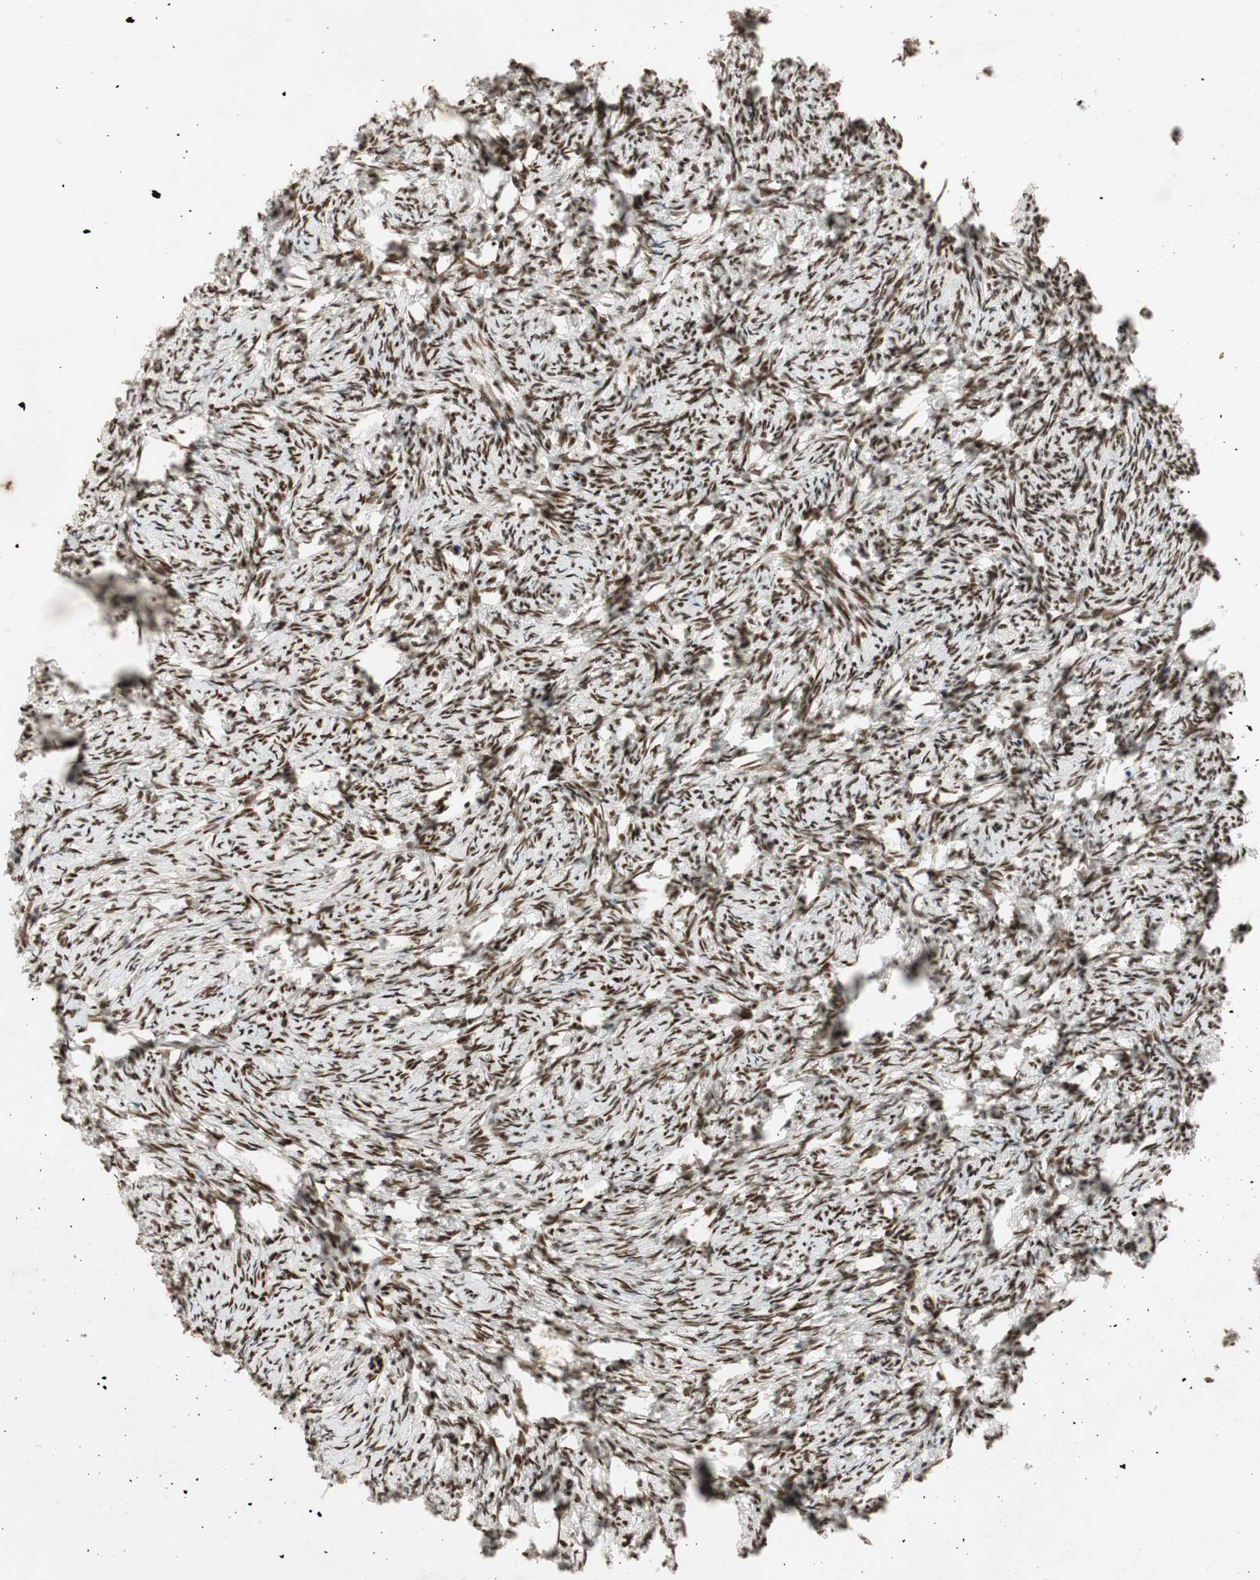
{"staining": {"intensity": "strong", "quantity": ">75%", "location": "nuclear"}, "tissue": "ovary", "cell_type": "Ovarian stroma cells", "image_type": "normal", "snomed": [{"axis": "morphology", "description": "Normal tissue, NOS"}, {"axis": "topography", "description": "Ovary"}], "caption": "Immunohistochemistry of unremarkable human ovary displays high levels of strong nuclear positivity in about >75% of ovarian stroma cells. The protein of interest is shown in brown color, while the nuclei are stained blue.", "gene": "NCBP3", "patient": {"sex": "female", "age": 60}}